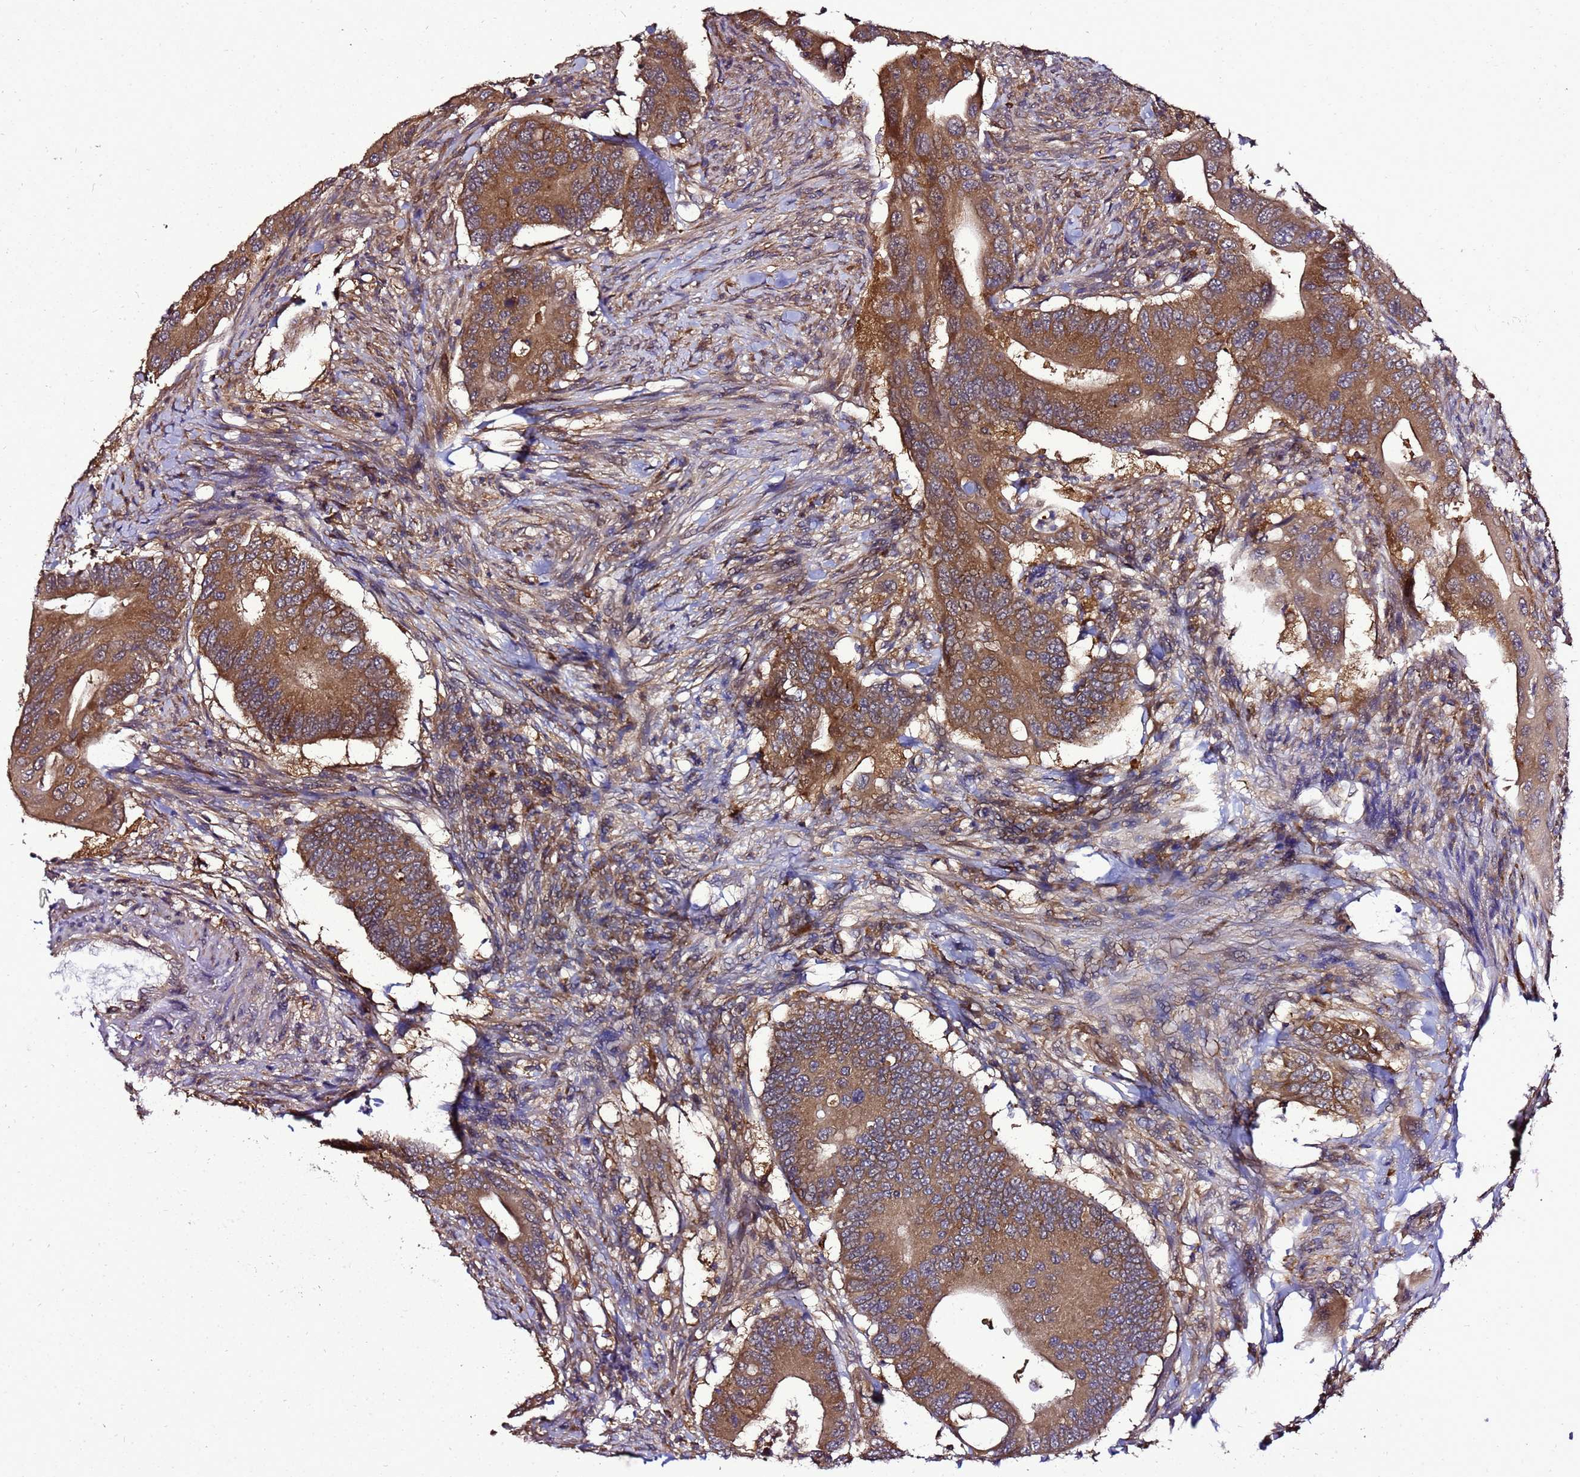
{"staining": {"intensity": "strong", "quantity": ">75%", "location": "cytoplasmic/membranous"}, "tissue": "colorectal cancer", "cell_type": "Tumor cells", "image_type": "cancer", "snomed": [{"axis": "morphology", "description": "Adenocarcinoma, NOS"}, {"axis": "topography", "description": "Colon"}], "caption": "Colorectal cancer stained with a brown dye displays strong cytoplasmic/membranous positive staining in about >75% of tumor cells.", "gene": "TRABD", "patient": {"sex": "male", "age": 71}}